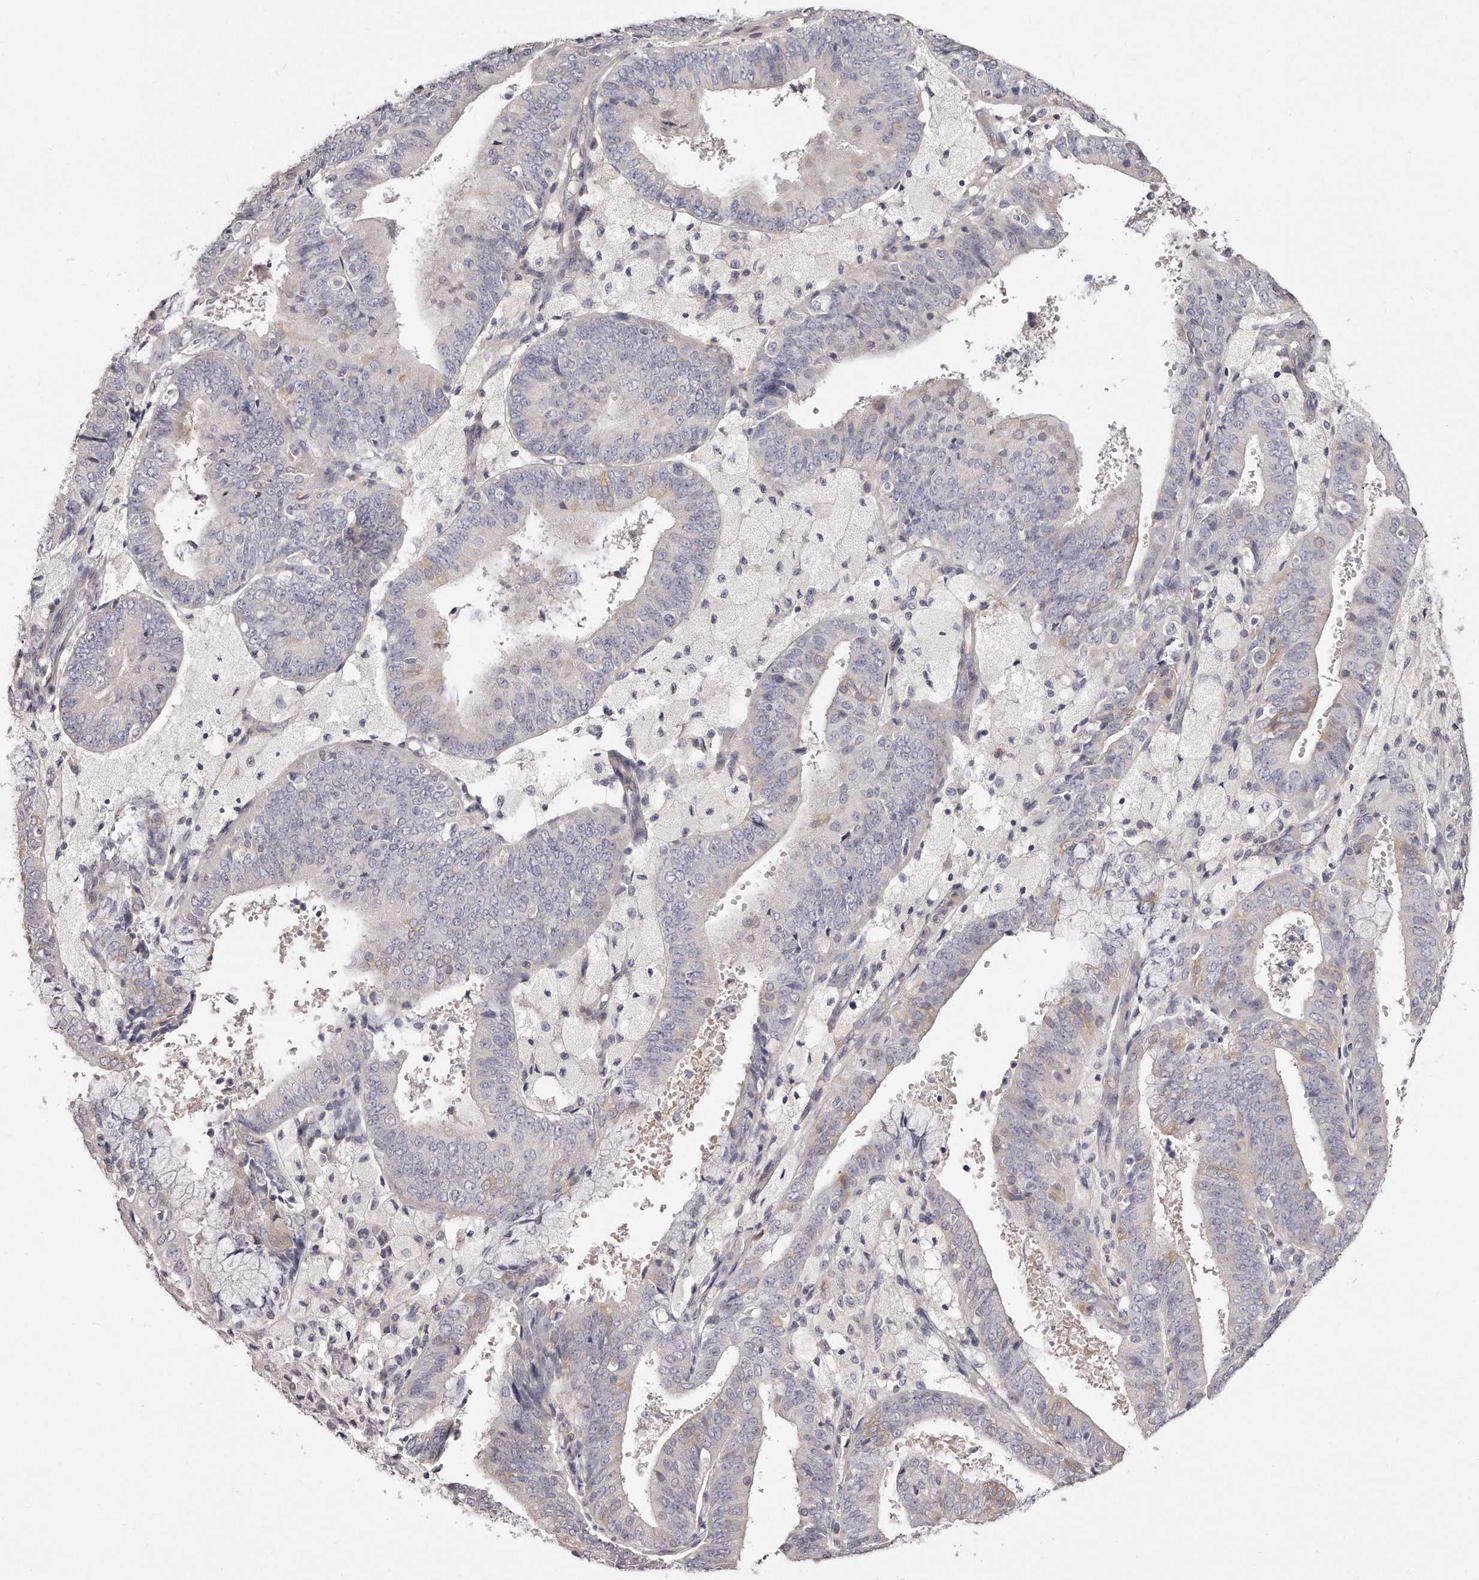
{"staining": {"intensity": "negative", "quantity": "none", "location": "none"}, "tissue": "endometrial cancer", "cell_type": "Tumor cells", "image_type": "cancer", "snomed": [{"axis": "morphology", "description": "Adenocarcinoma, NOS"}, {"axis": "topography", "description": "Endometrium"}], "caption": "Endometrial cancer (adenocarcinoma) stained for a protein using immunohistochemistry (IHC) displays no expression tumor cells.", "gene": "TTLL4", "patient": {"sex": "female", "age": 63}}